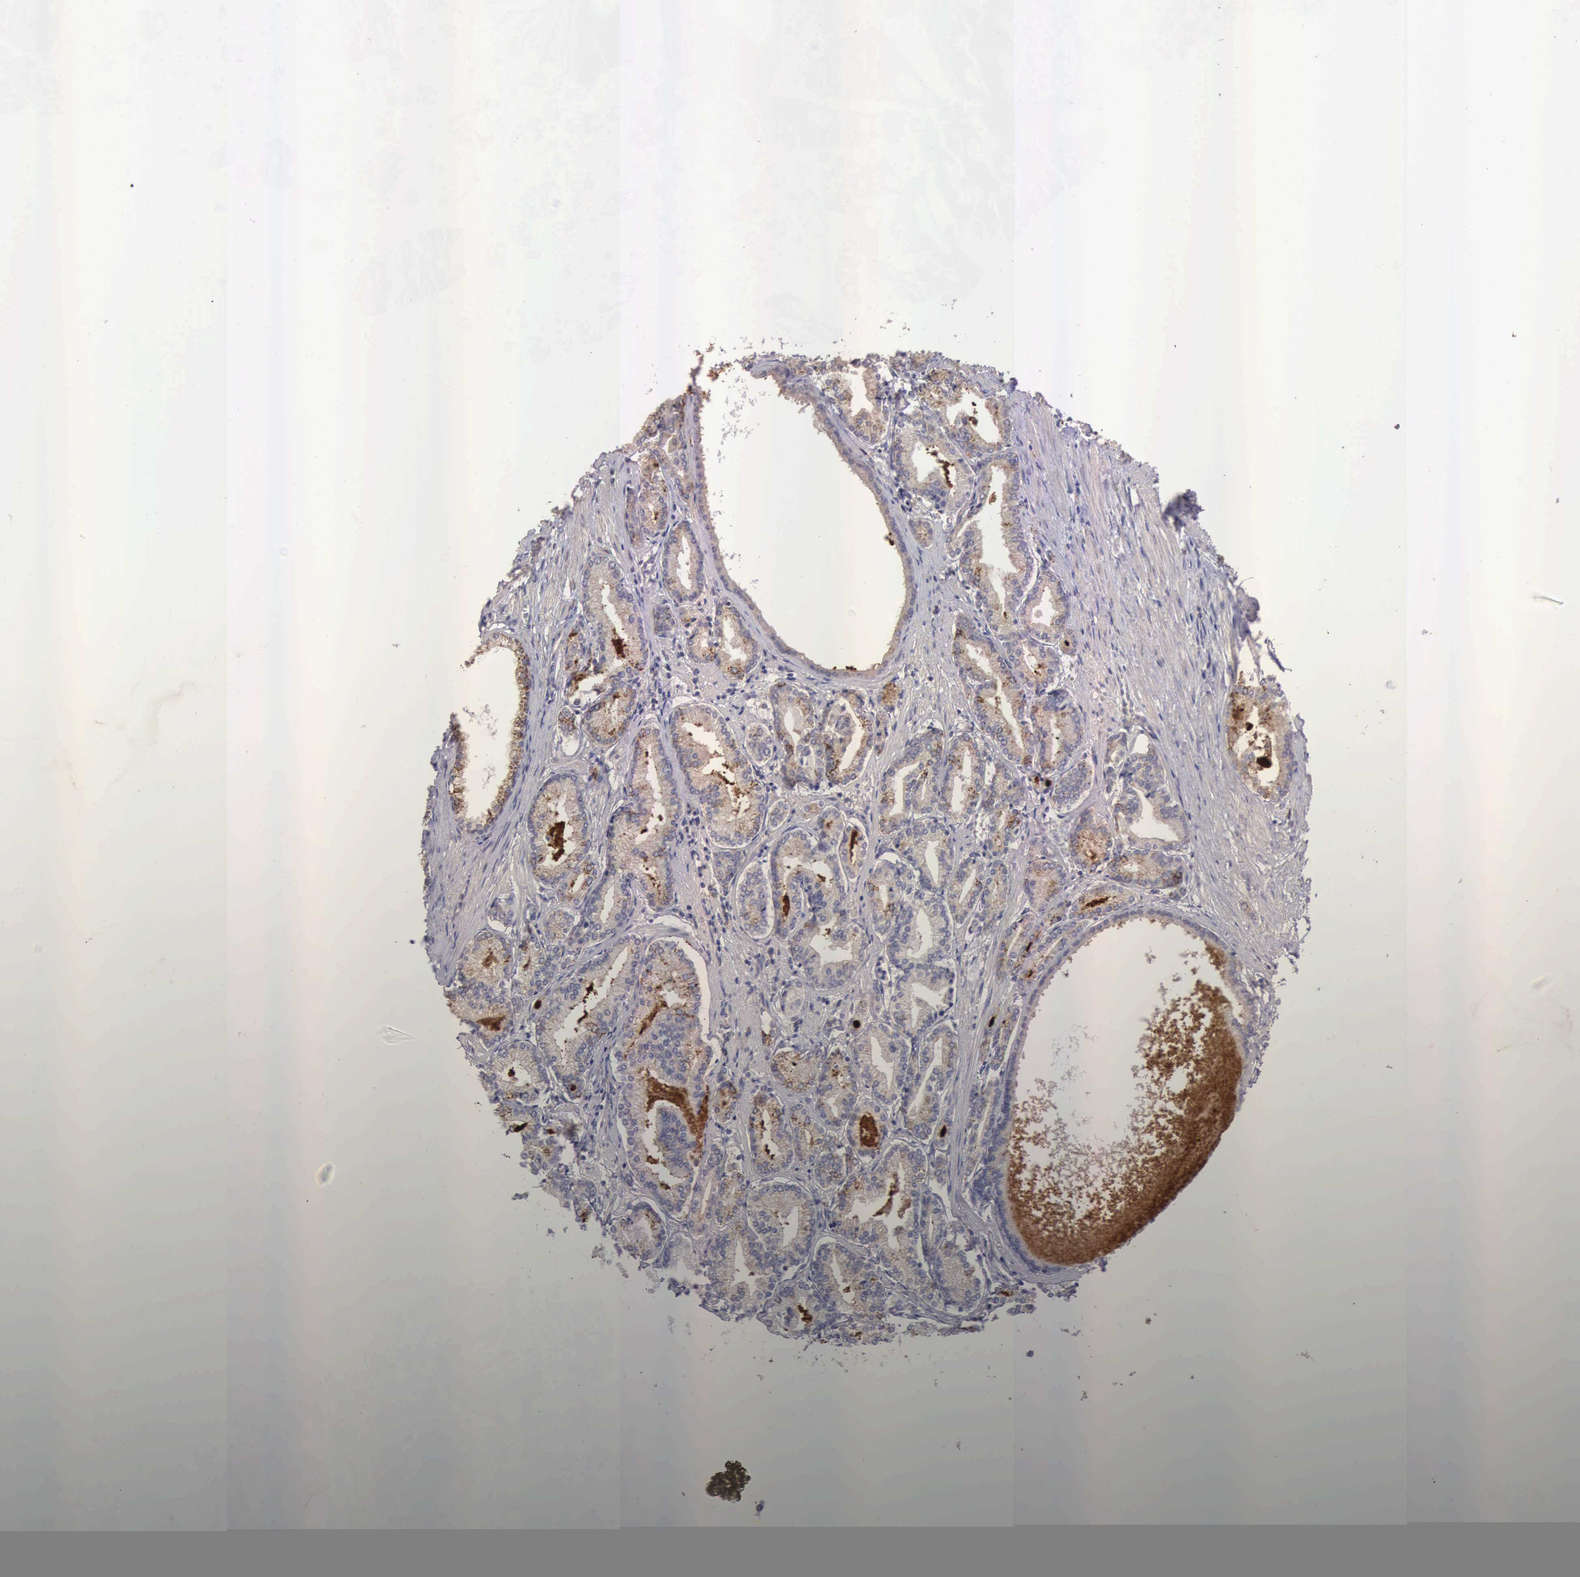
{"staining": {"intensity": "moderate", "quantity": ">75%", "location": "cytoplasmic/membranous"}, "tissue": "prostate cancer", "cell_type": "Tumor cells", "image_type": "cancer", "snomed": [{"axis": "morphology", "description": "Adenocarcinoma, Medium grade"}, {"axis": "topography", "description": "Prostate"}], "caption": "Protein analysis of prostate cancer (adenocarcinoma (medium-grade)) tissue shows moderate cytoplasmic/membranous positivity in about >75% of tumor cells. The protein is shown in brown color, while the nuclei are stained blue.", "gene": "CDC45", "patient": {"sex": "male", "age": 72}}